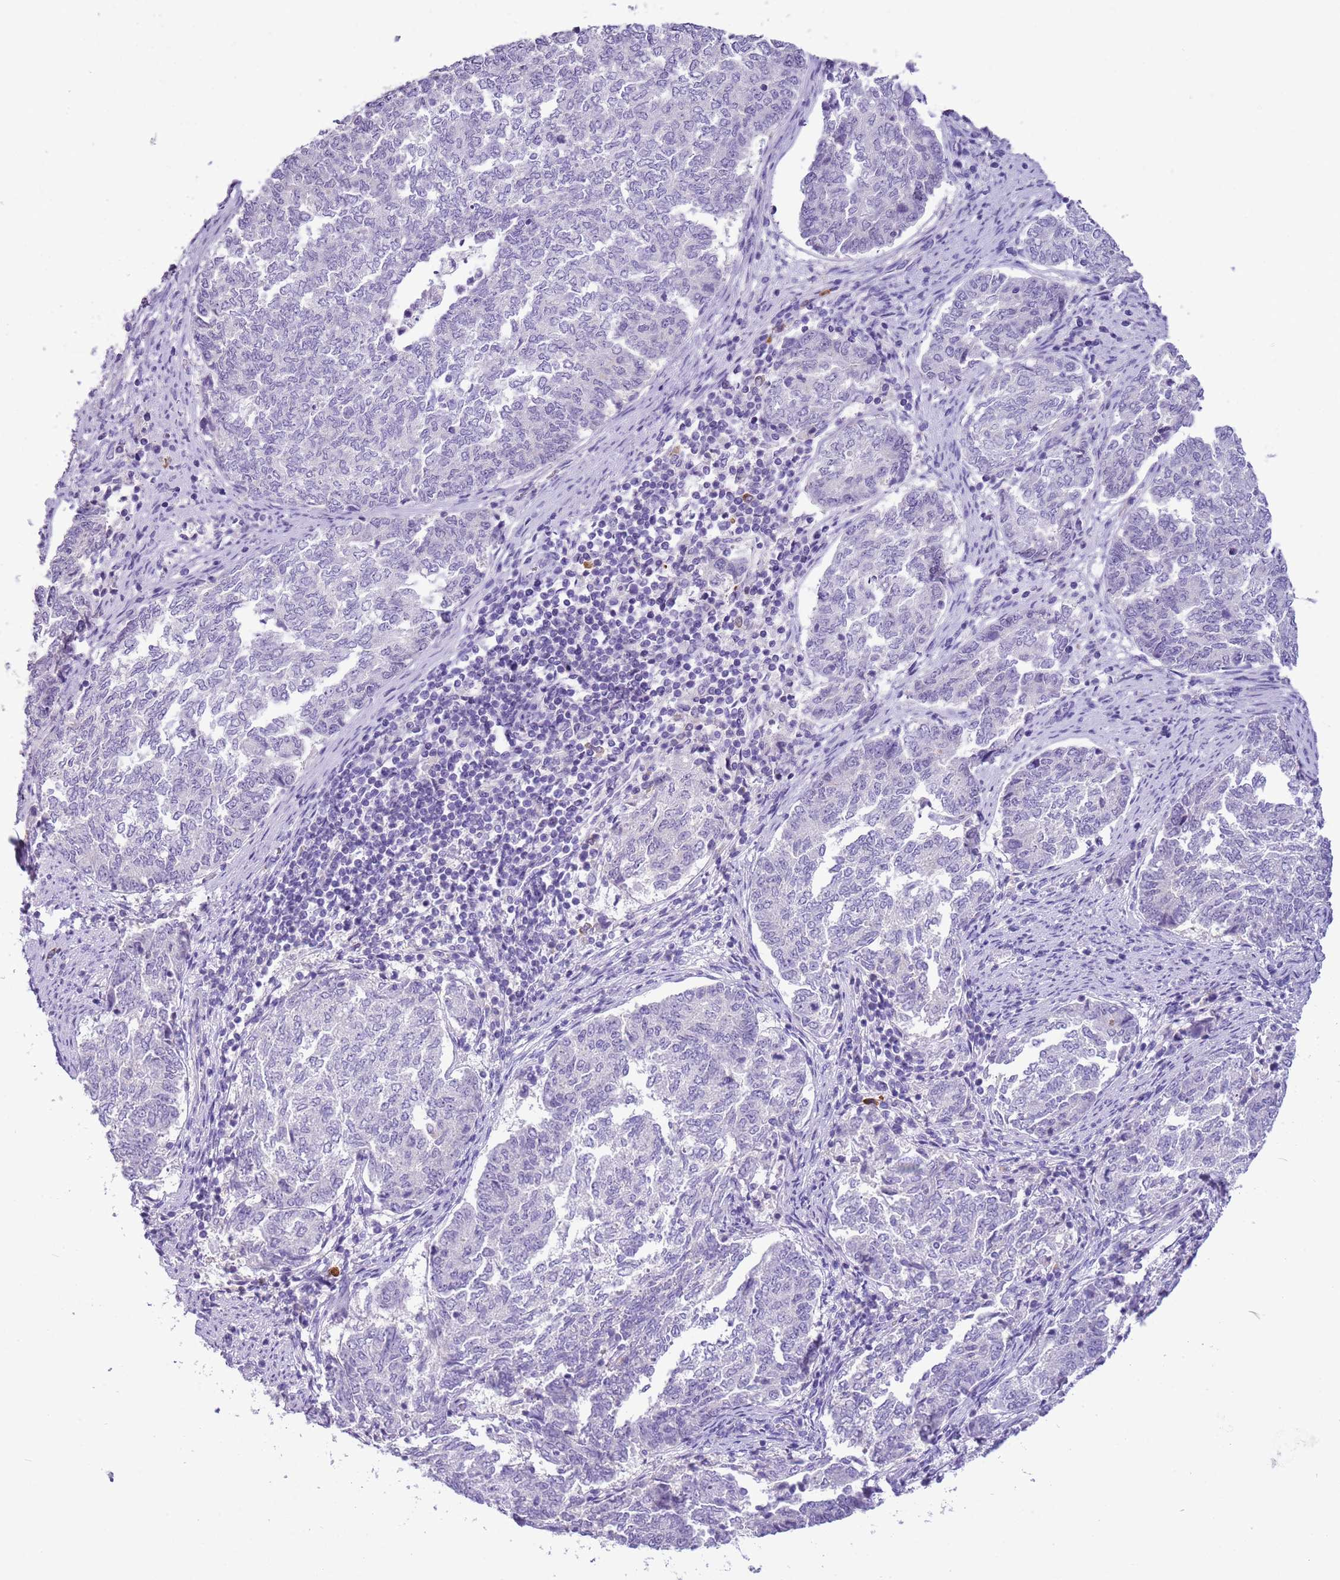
{"staining": {"intensity": "negative", "quantity": "none", "location": "none"}, "tissue": "endometrial cancer", "cell_type": "Tumor cells", "image_type": "cancer", "snomed": [{"axis": "morphology", "description": "Adenocarcinoma, NOS"}, {"axis": "topography", "description": "Endometrium"}], "caption": "A micrograph of human adenocarcinoma (endometrial) is negative for staining in tumor cells.", "gene": "SCAMP5", "patient": {"sex": "female", "age": 80}}